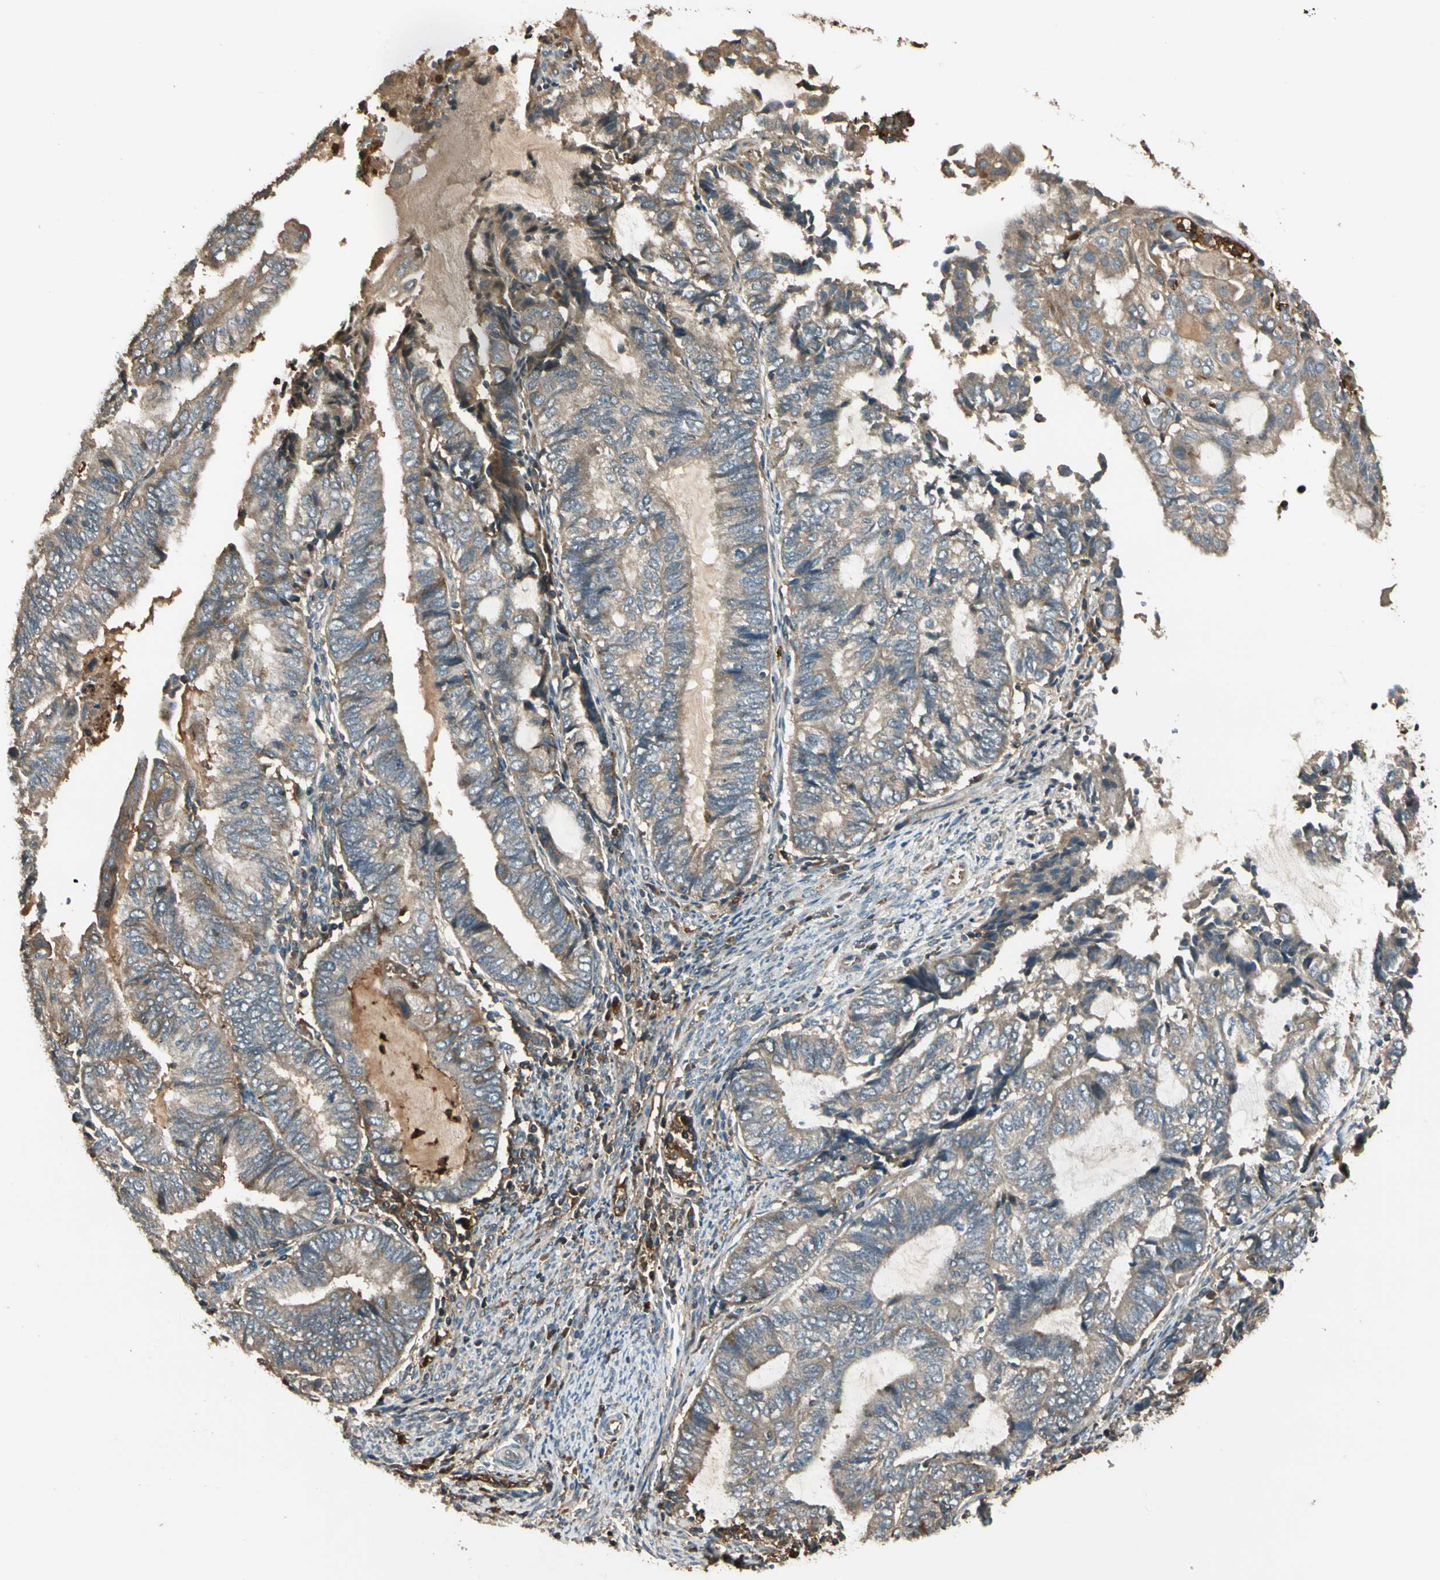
{"staining": {"intensity": "weak", "quantity": ">75%", "location": "cytoplasmic/membranous"}, "tissue": "endometrial cancer", "cell_type": "Tumor cells", "image_type": "cancer", "snomed": [{"axis": "morphology", "description": "Adenocarcinoma, NOS"}, {"axis": "topography", "description": "Uterus"}, {"axis": "topography", "description": "Endometrium"}], "caption": "The immunohistochemical stain labels weak cytoplasmic/membranous expression in tumor cells of endometrial adenocarcinoma tissue.", "gene": "STX11", "patient": {"sex": "female", "age": 70}}